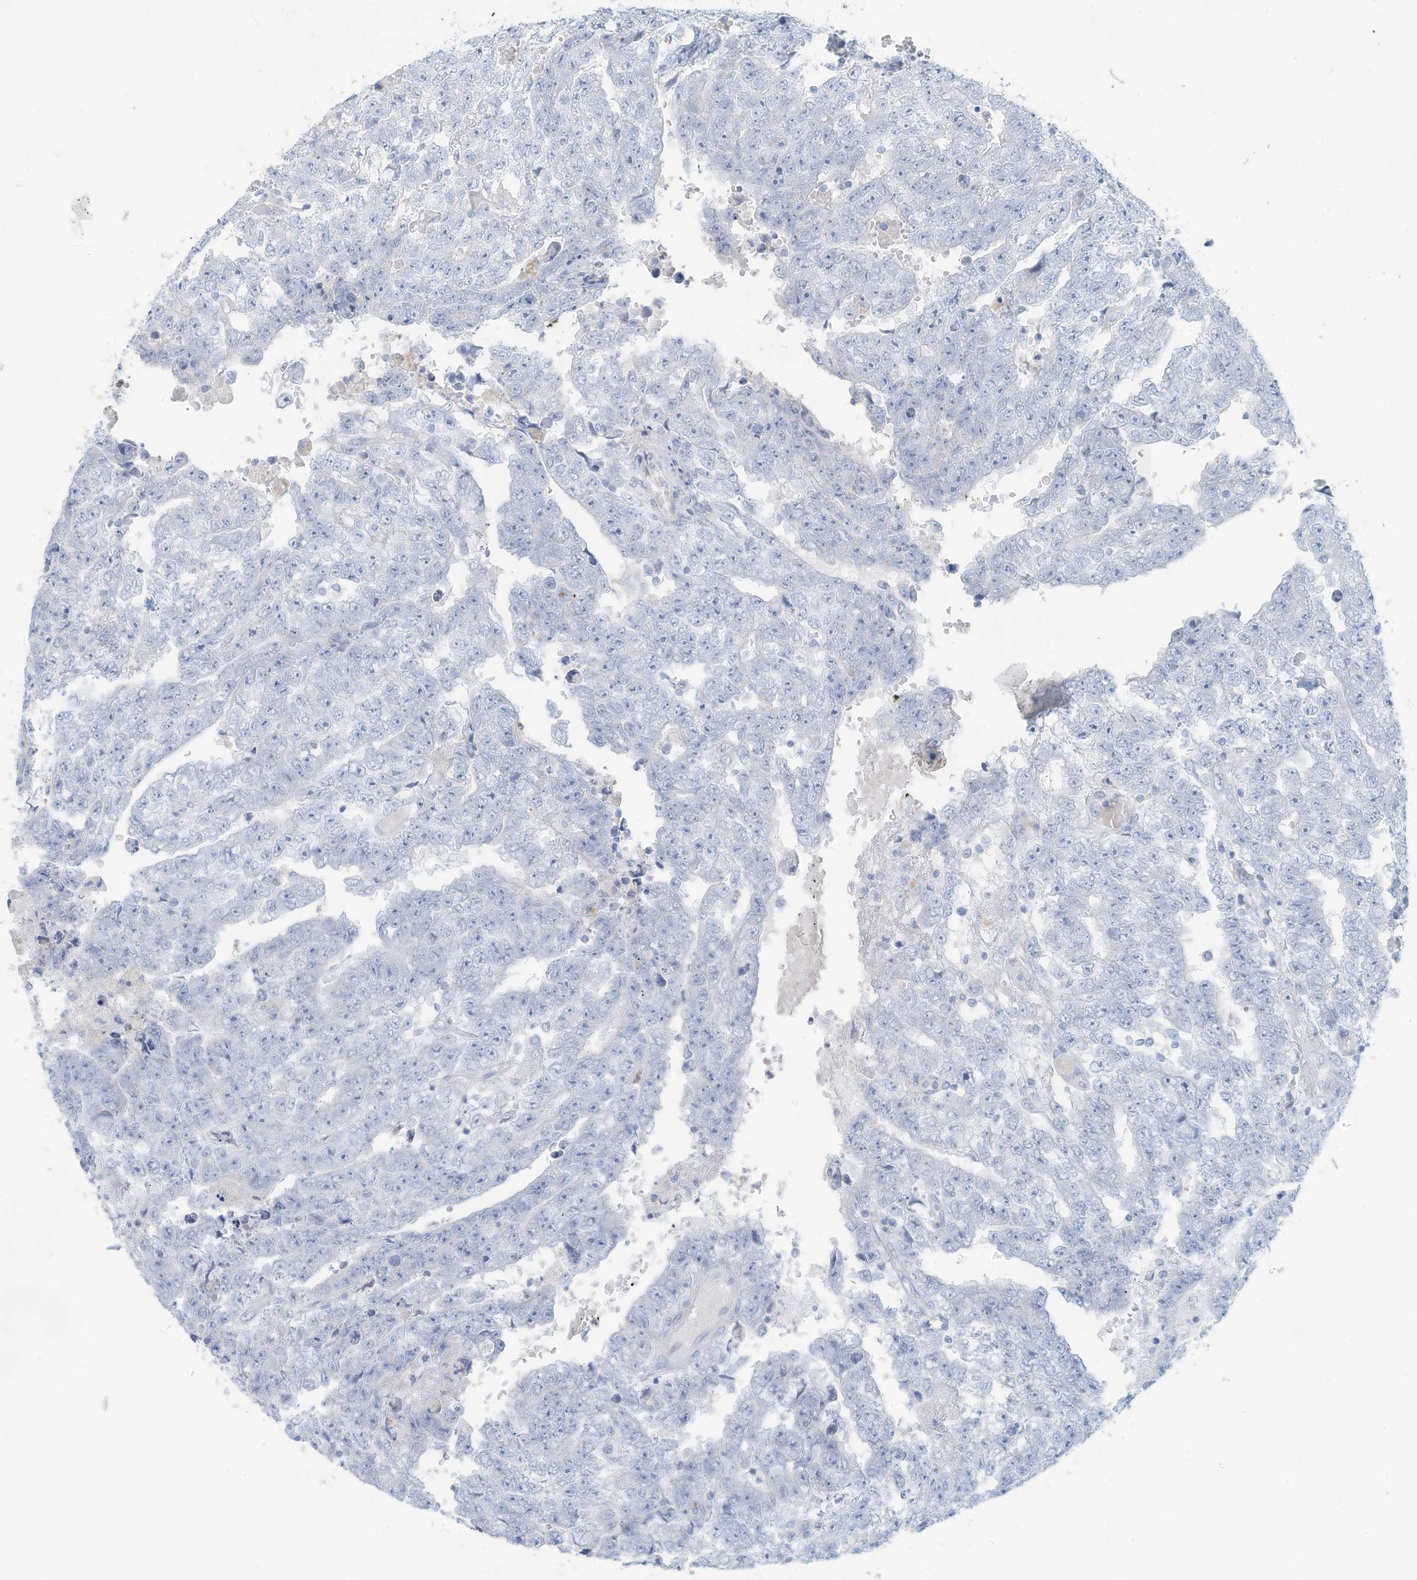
{"staining": {"intensity": "negative", "quantity": "none", "location": "none"}, "tissue": "testis cancer", "cell_type": "Tumor cells", "image_type": "cancer", "snomed": [{"axis": "morphology", "description": "Carcinoma, Embryonal, NOS"}, {"axis": "topography", "description": "Testis"}], "caption": "The image demonstrates no staining of tumor cells in embryonal carcinoma (testis).", "gene": "ERI2", "patient": {"sex": "male", "age": 25}}